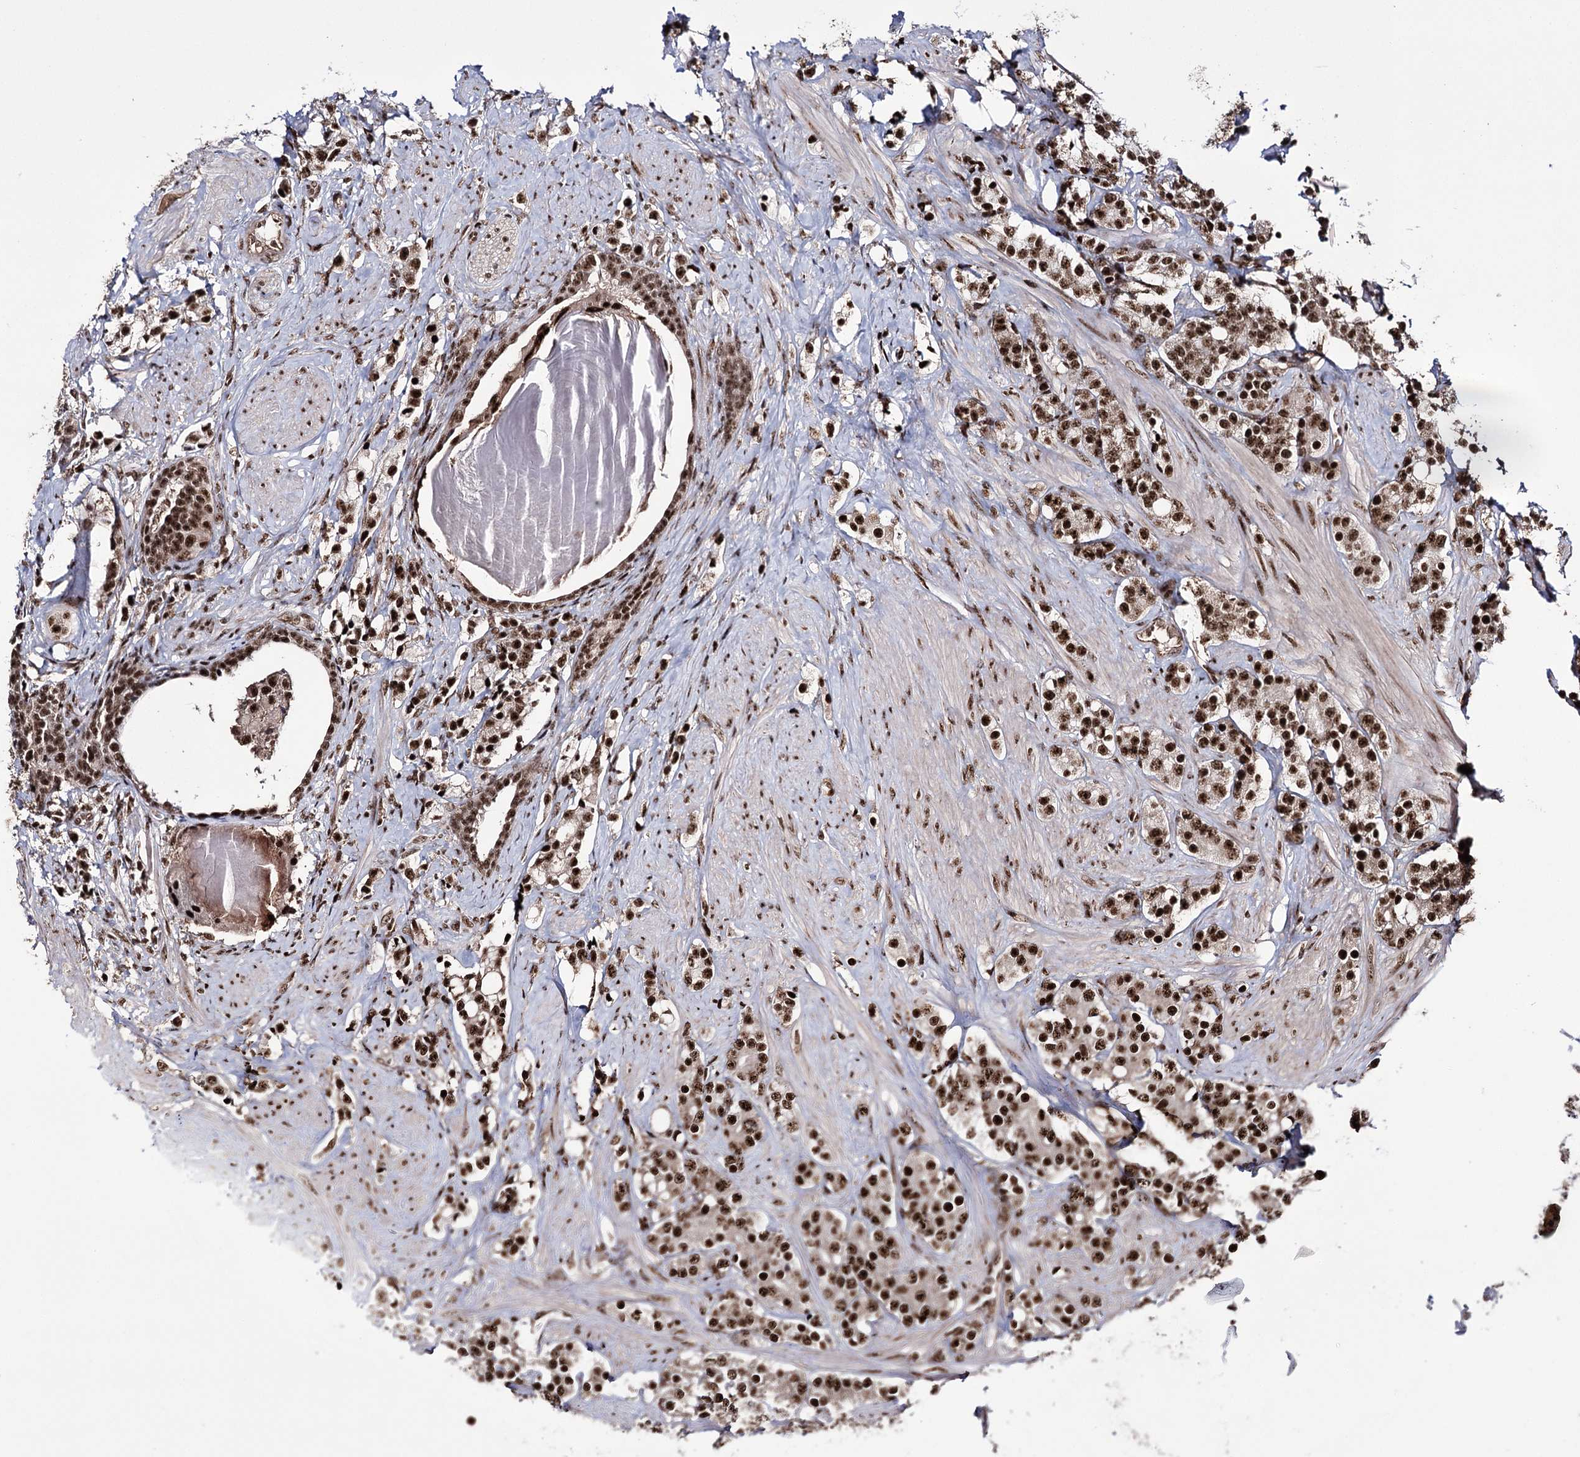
{"staining": {"intensity": "strong", "quantity": ">75%", "location": "nuclear"}, "tissue": "prostate cancer", "cell_type": "Tumor cells", "image_type": "cancer", "snomed": [{"axis": "morphology", "description": "Adenocarcinoma, High grade"}, {"axis": "topography", "description": "Prostate"}], "caption": "This is an image of IHC staining of prostate cancer (high-grade adenocarcinoma), which shows strong positivity in the nuclear of tumor cells.", "gene": "PRPF40A", "patient": {"sex": "male", "age": 62}}